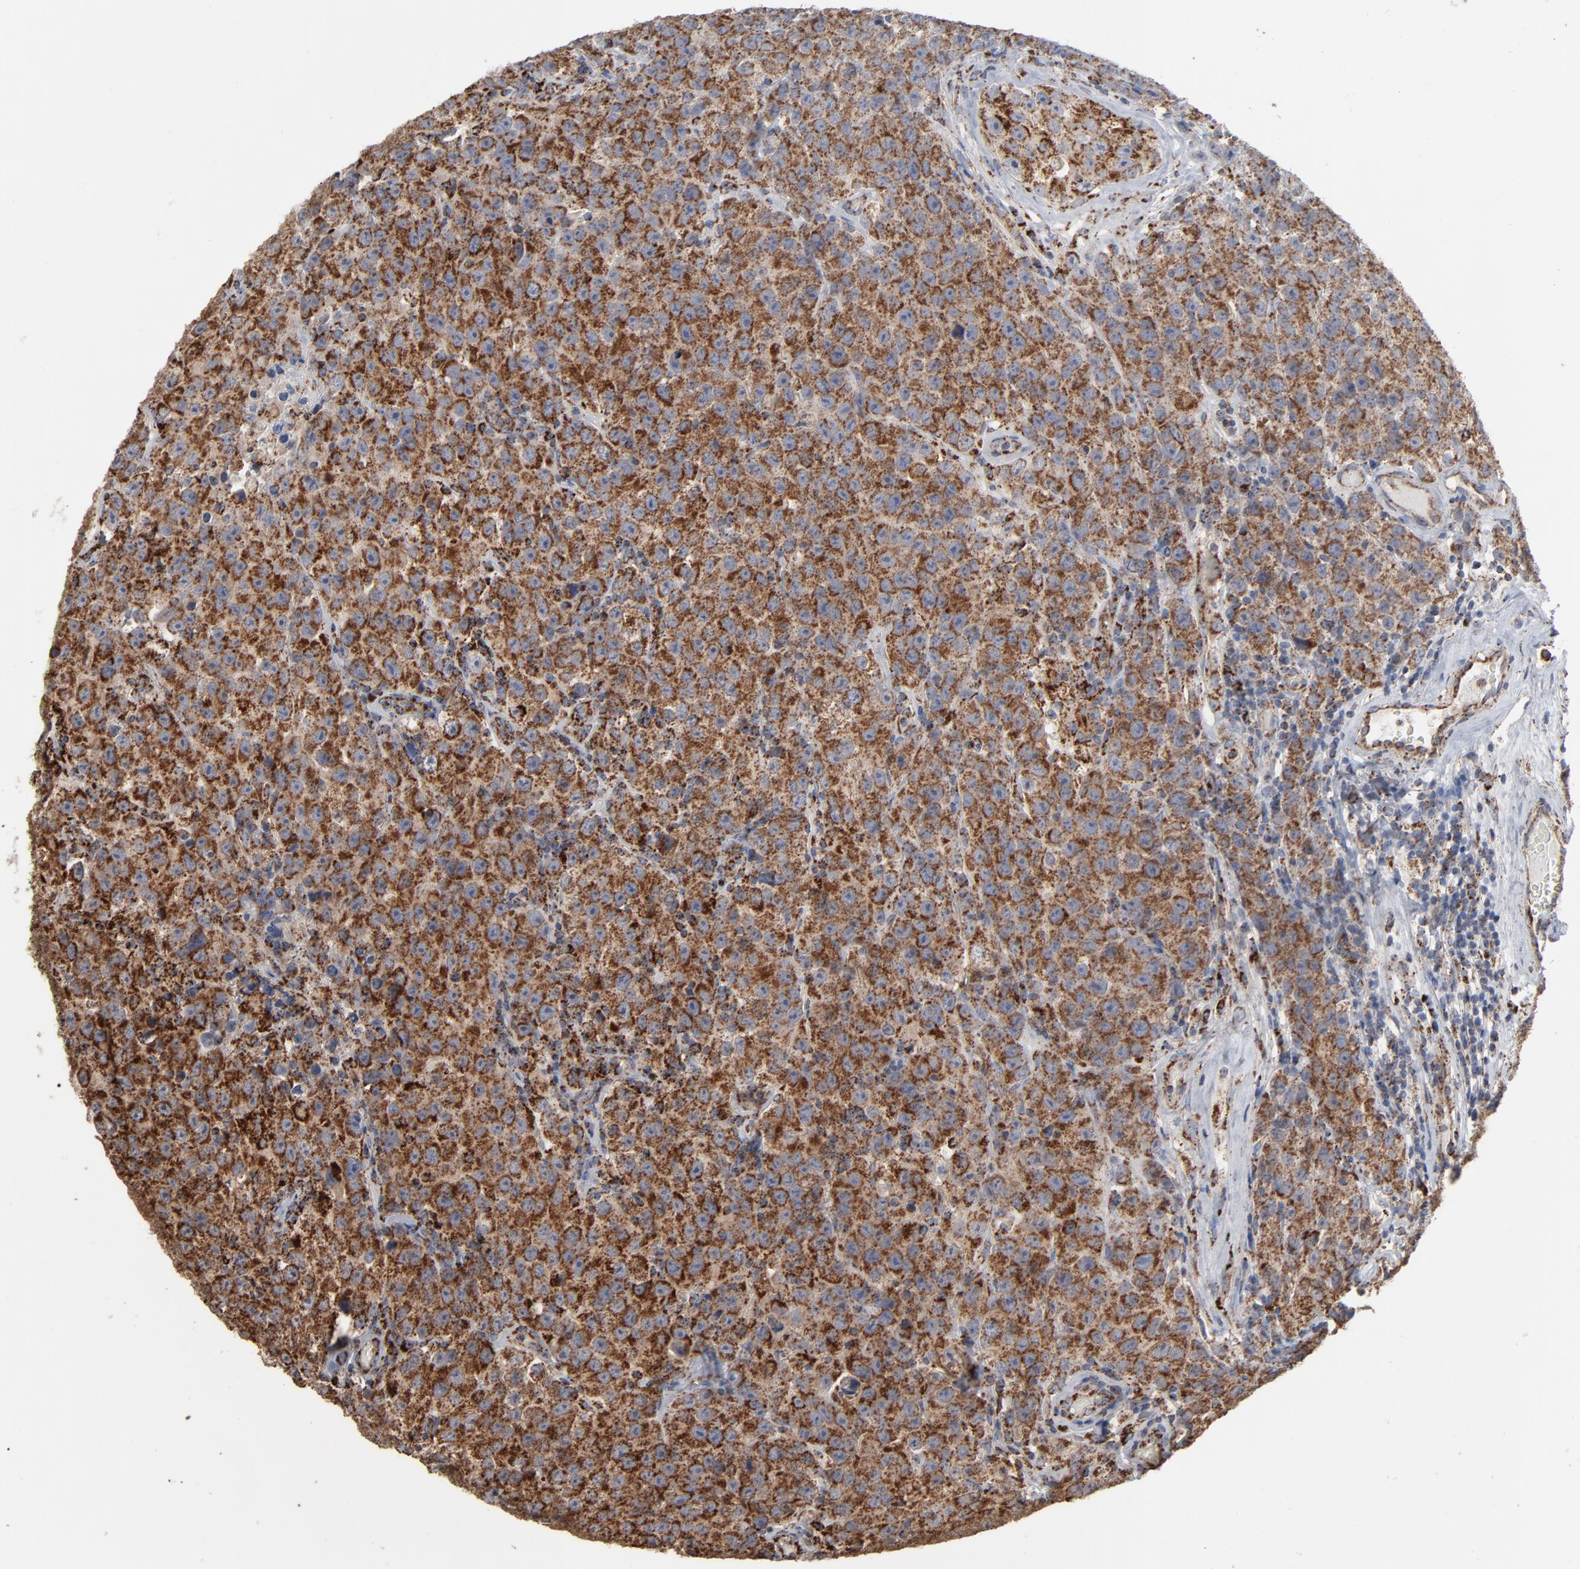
{"staining": {"intensity": "strong", "quantity": ">75%", "location": "cytoplasmic/membranous"}, "tissue": "testis cancer", "cell_type": "Tumor cells", "image_type": "cancer", "snomed": [{"axis": "morphology", "description": "Seminoma, NOS"}, {"axis": "topography", "description": "Testis"}], "caption": "About >75% of tumor cells in testis cancer demonstrate strong cytoplasmic/membranous protein staining as visualized by brown immunohistochemical staining.", "gene": "UQCRC1", "patient": {"sex": "male", "age": 52}}